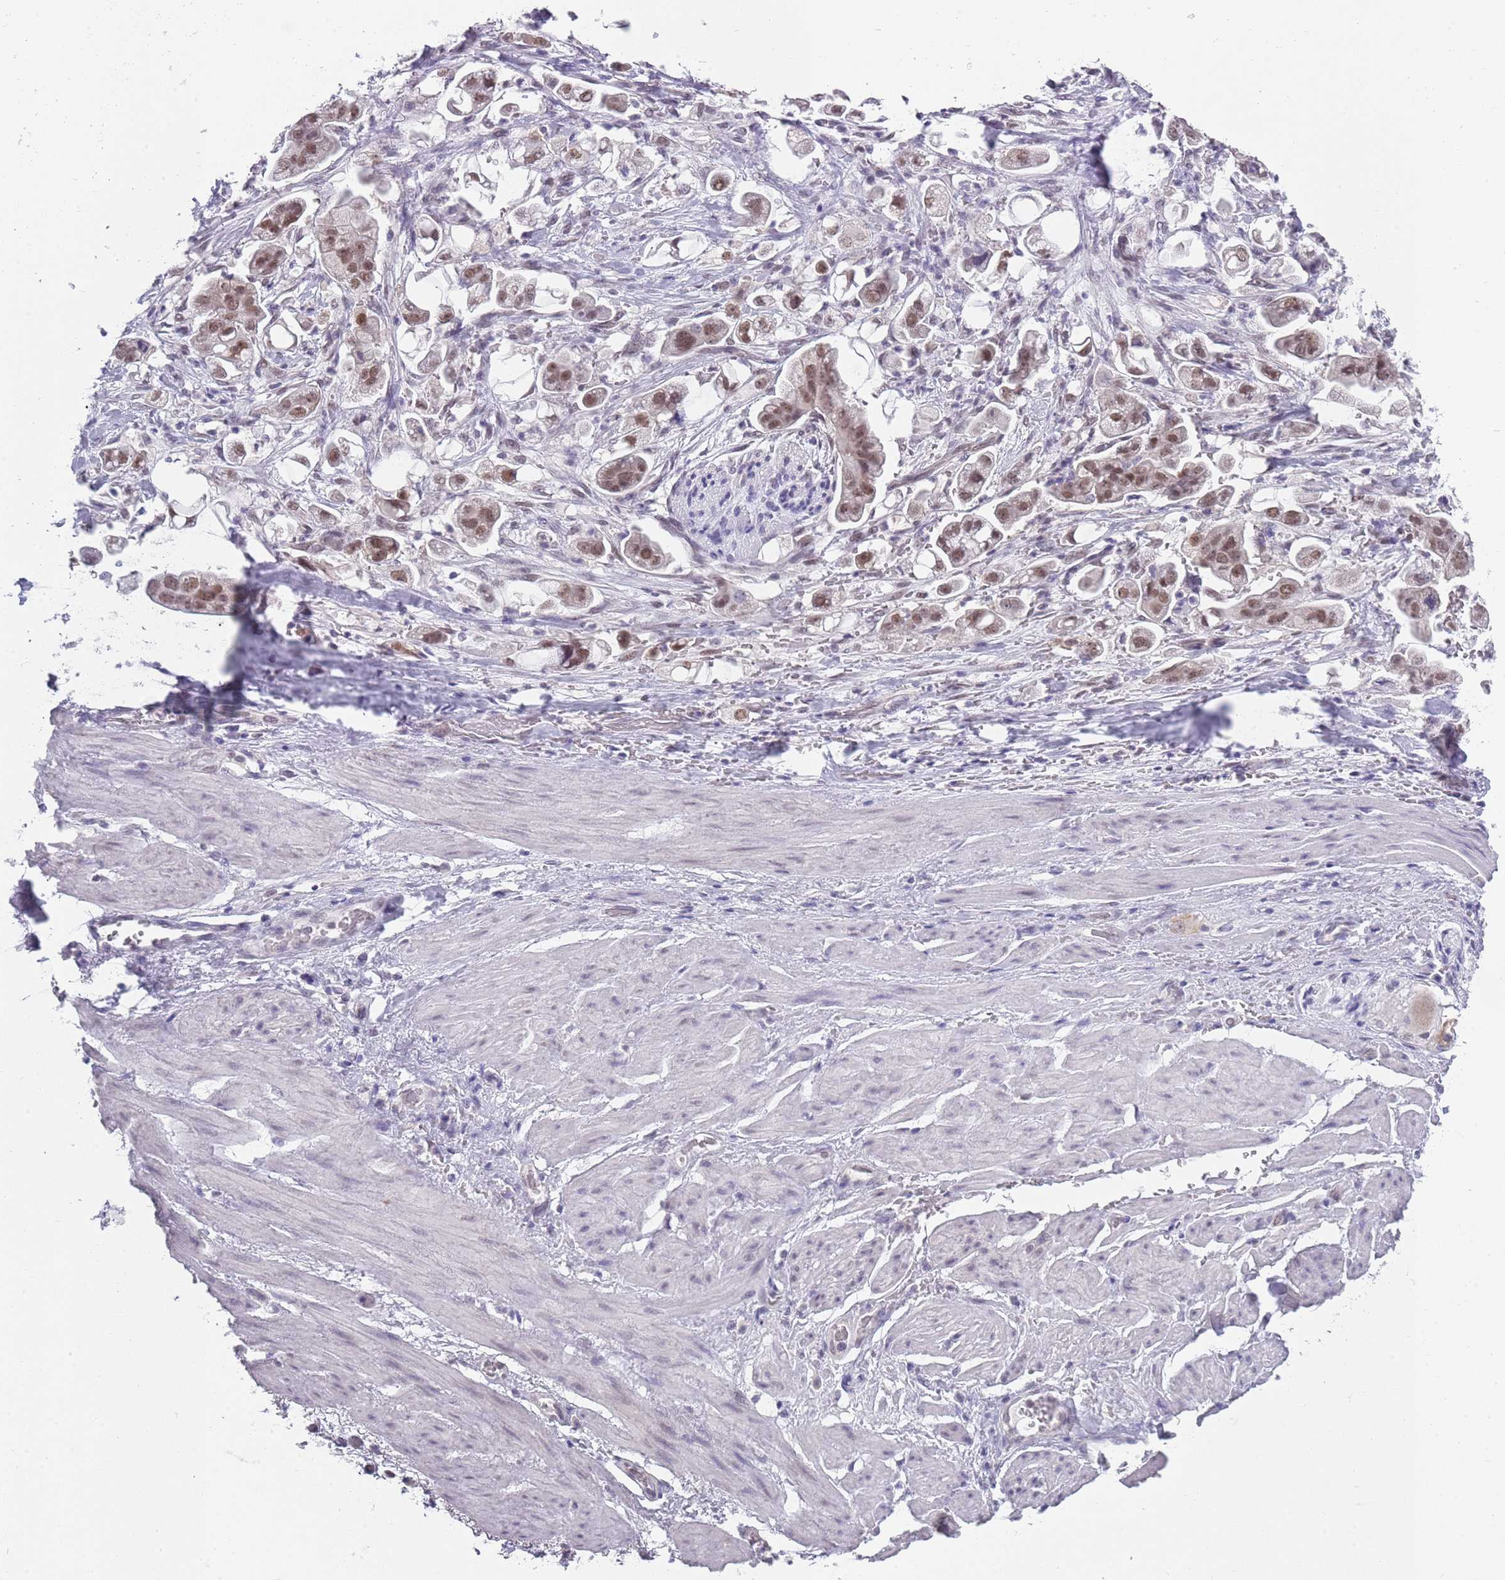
{"staining": {"intensity": "moderate", "quantity": ">75%", "location": "nuclear"}, "tissue": "stomach cancer", "cell_type": "Tumor cells", "image_type": "cancer", "snomed": [{"axis": "morphology", "description": "Adenocarcinoma, NOS"}, {"axis": "topography", "description": "Stomach"}], "caption": "Stomach adenocarcinoma stained for a protein exhibits moderate nuclear positivity in tumor cells.", "gene": "SEPHS2", "patient": {"sex": "male", "age": 62}}